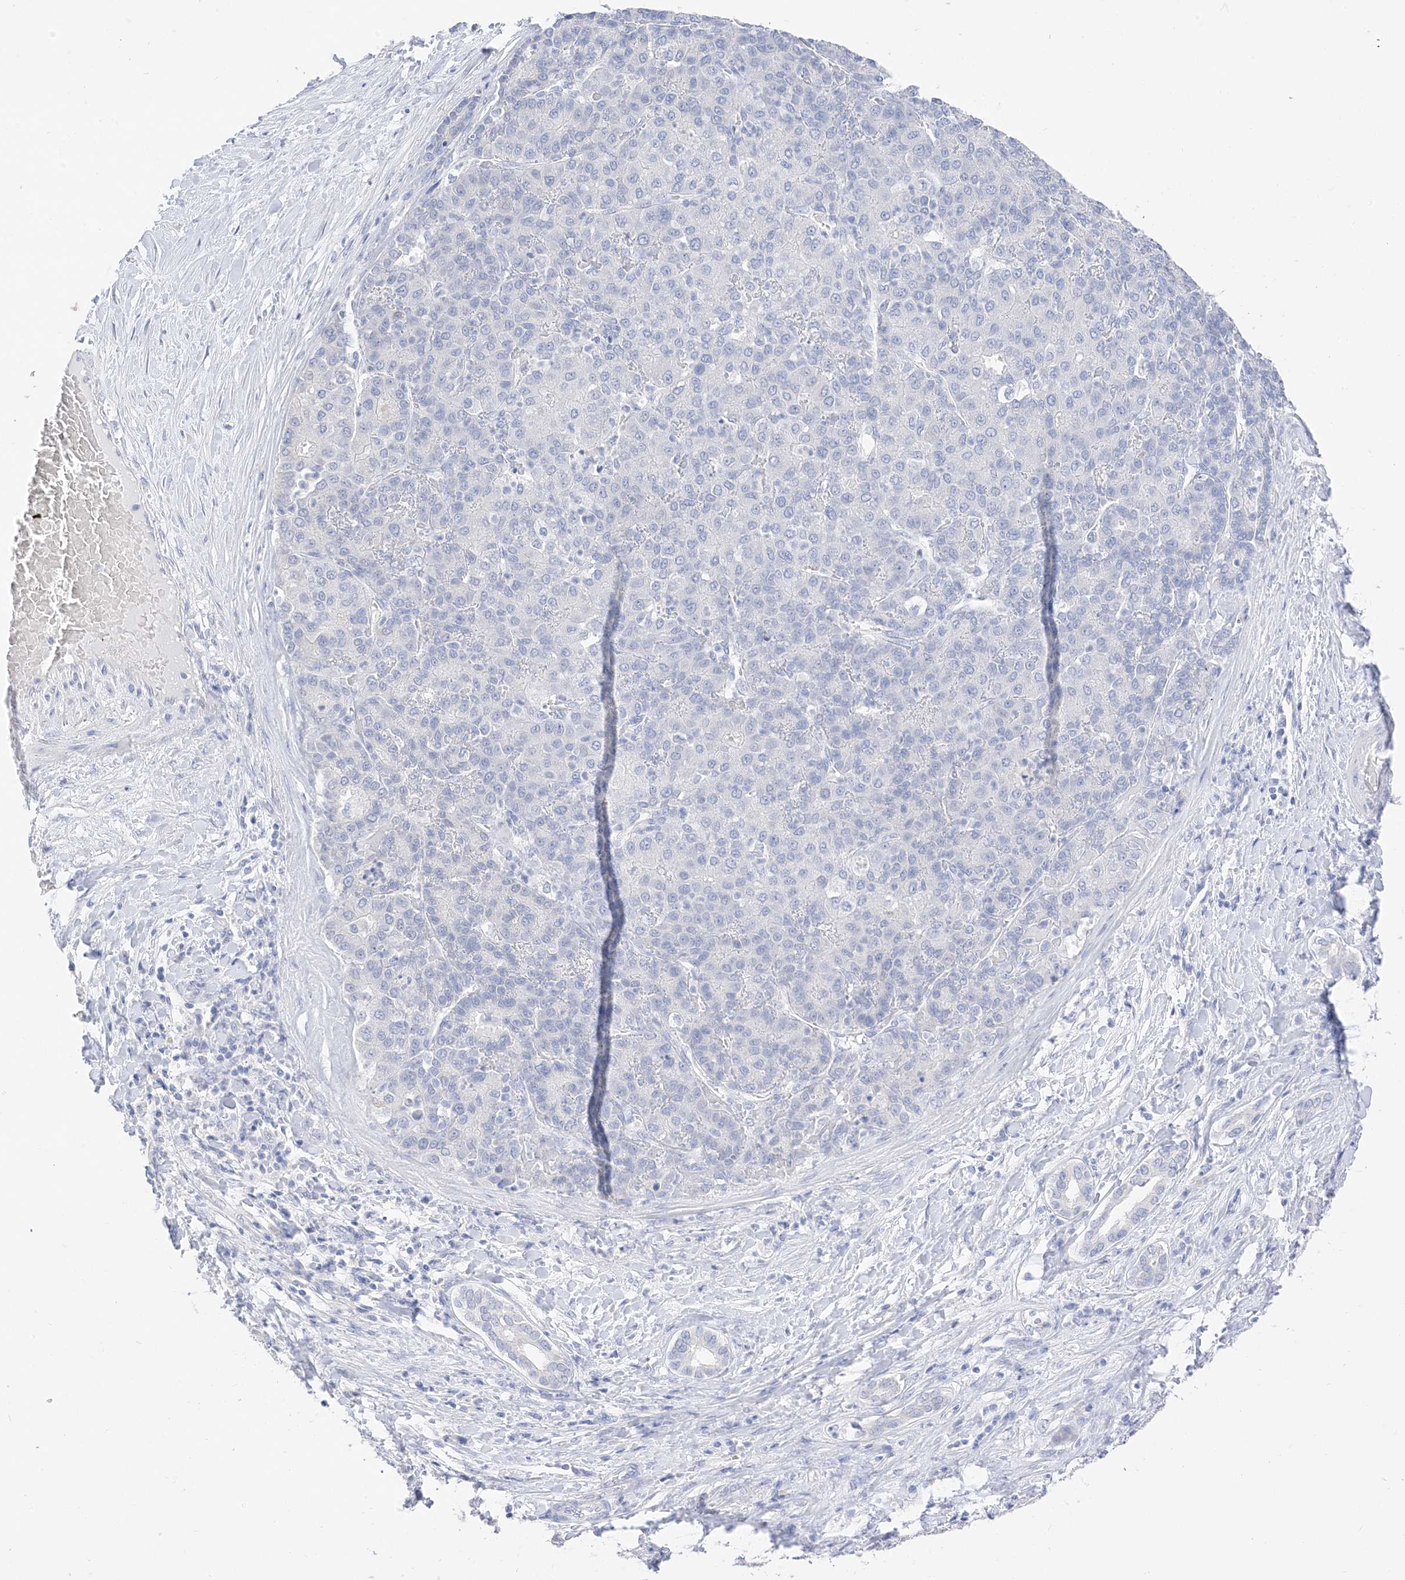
{"staining": {"intensity": "negative", "quantity": "none", "location": "none"}, "tissue": "liver cancer", "cell_type": "Tumor cells", "image_type": "cancer", "snomed": [{"axis": "morphology", "description": "Carcinoma, Hepatocellular, NOS"}, {"axis": "topography", "description": "Liver"}], "caption": "The IHC photomicrograph has no significant positivity in tumor cells of hepatocellular carcinoma (liver) tissue.", "gene": "MUC17", "patient": {"sex": "male", "age": 65}}